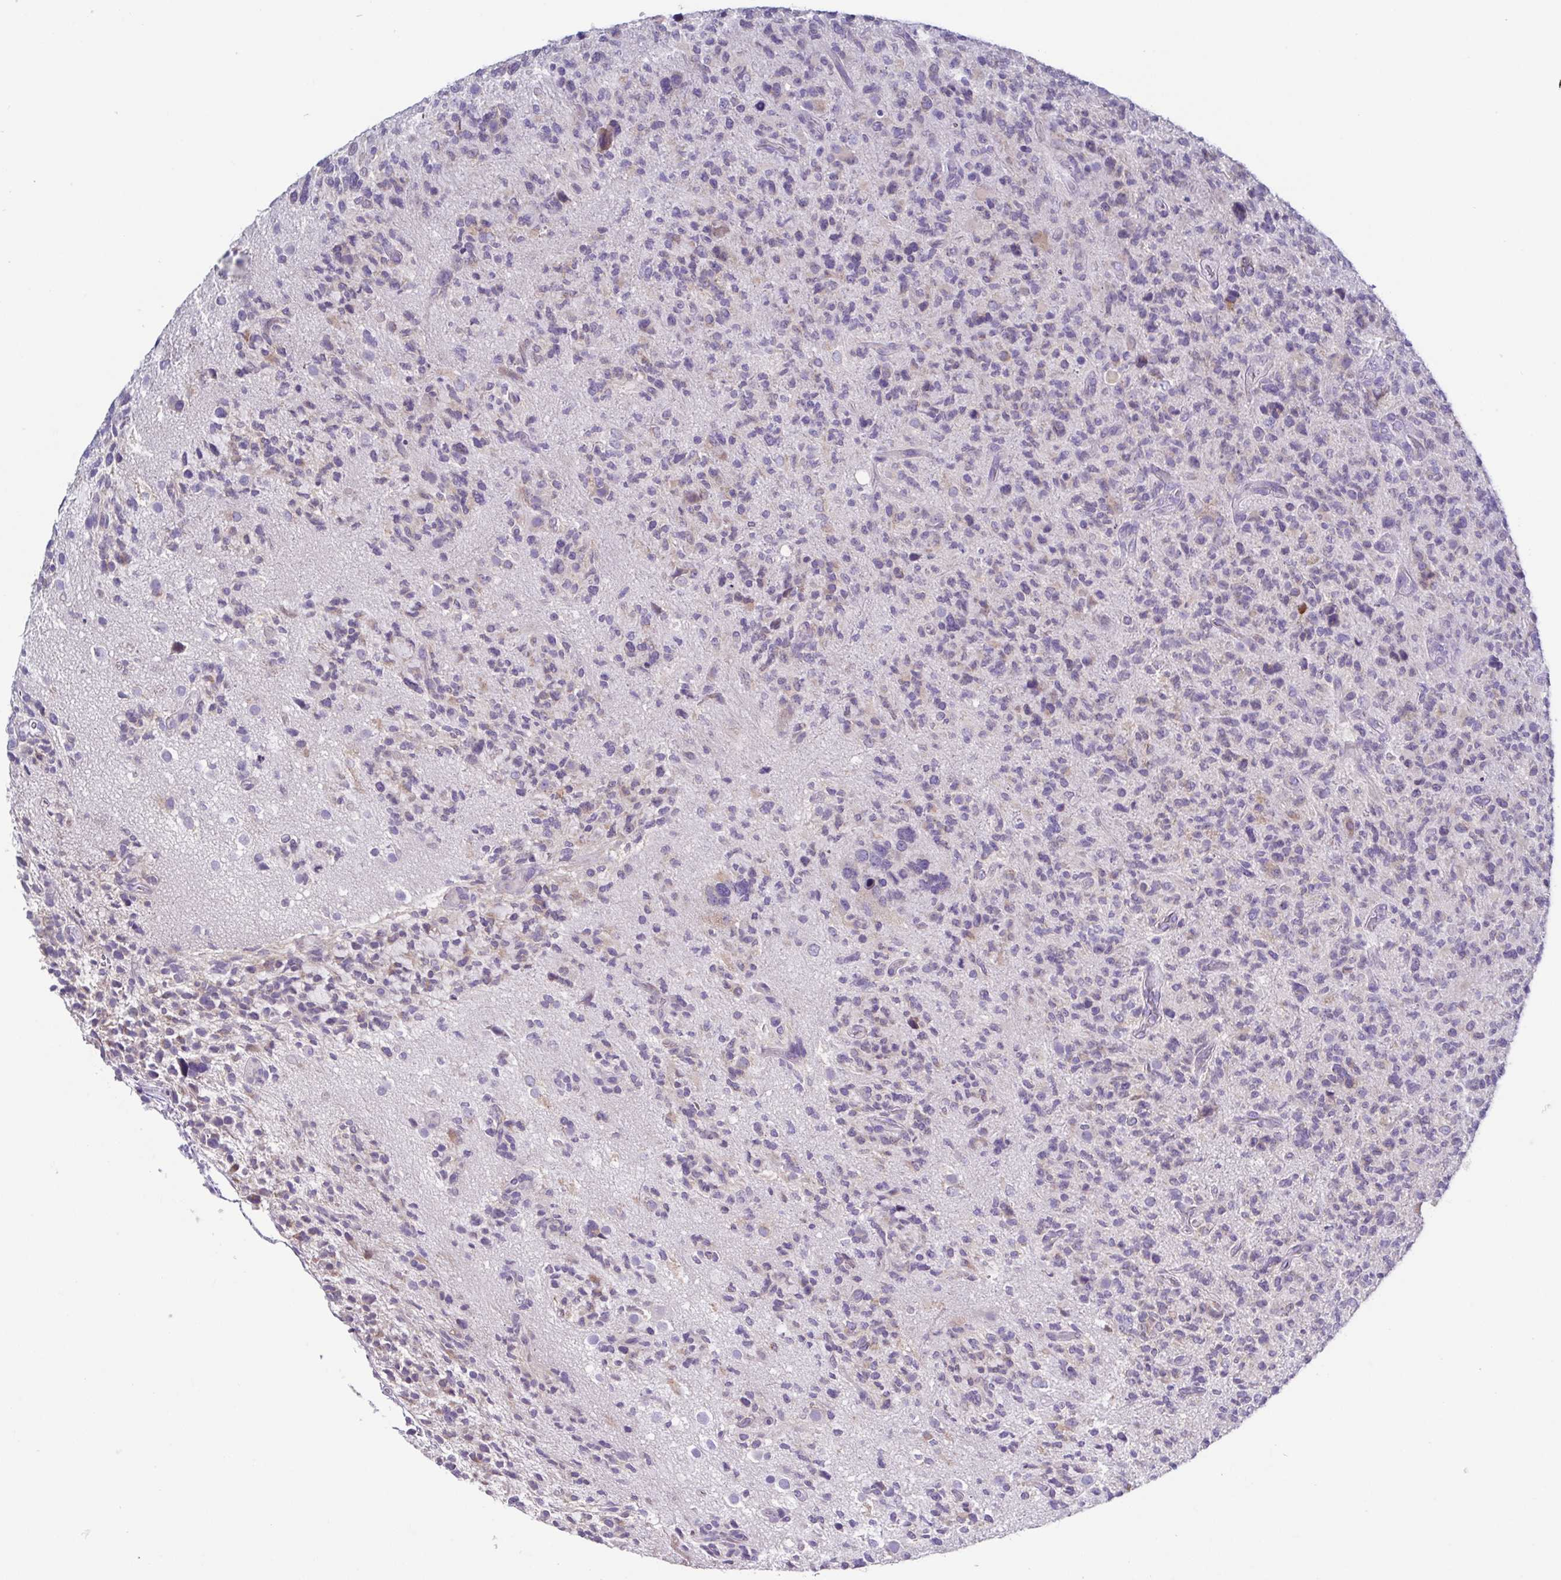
{"staining": {"intensity": "weak", "quantity": "<25%", "location": "cytoplasmic/membranous"}, "tissue": "glioma", "cell_type": "Tumor cells", "image_type": "cancer", "snomed": [{"axis": "morphology", "description": "Glioma, malignant, High grade"}, {"axis": "topography", "description": "Brain"}], "caption": "Malignant glioma (high-grade) was stained to show a protein in brown. There is no significant positivity in tumor cells.", "gene": "RDH11", "patient": {"sex": "female", "age": 71}}